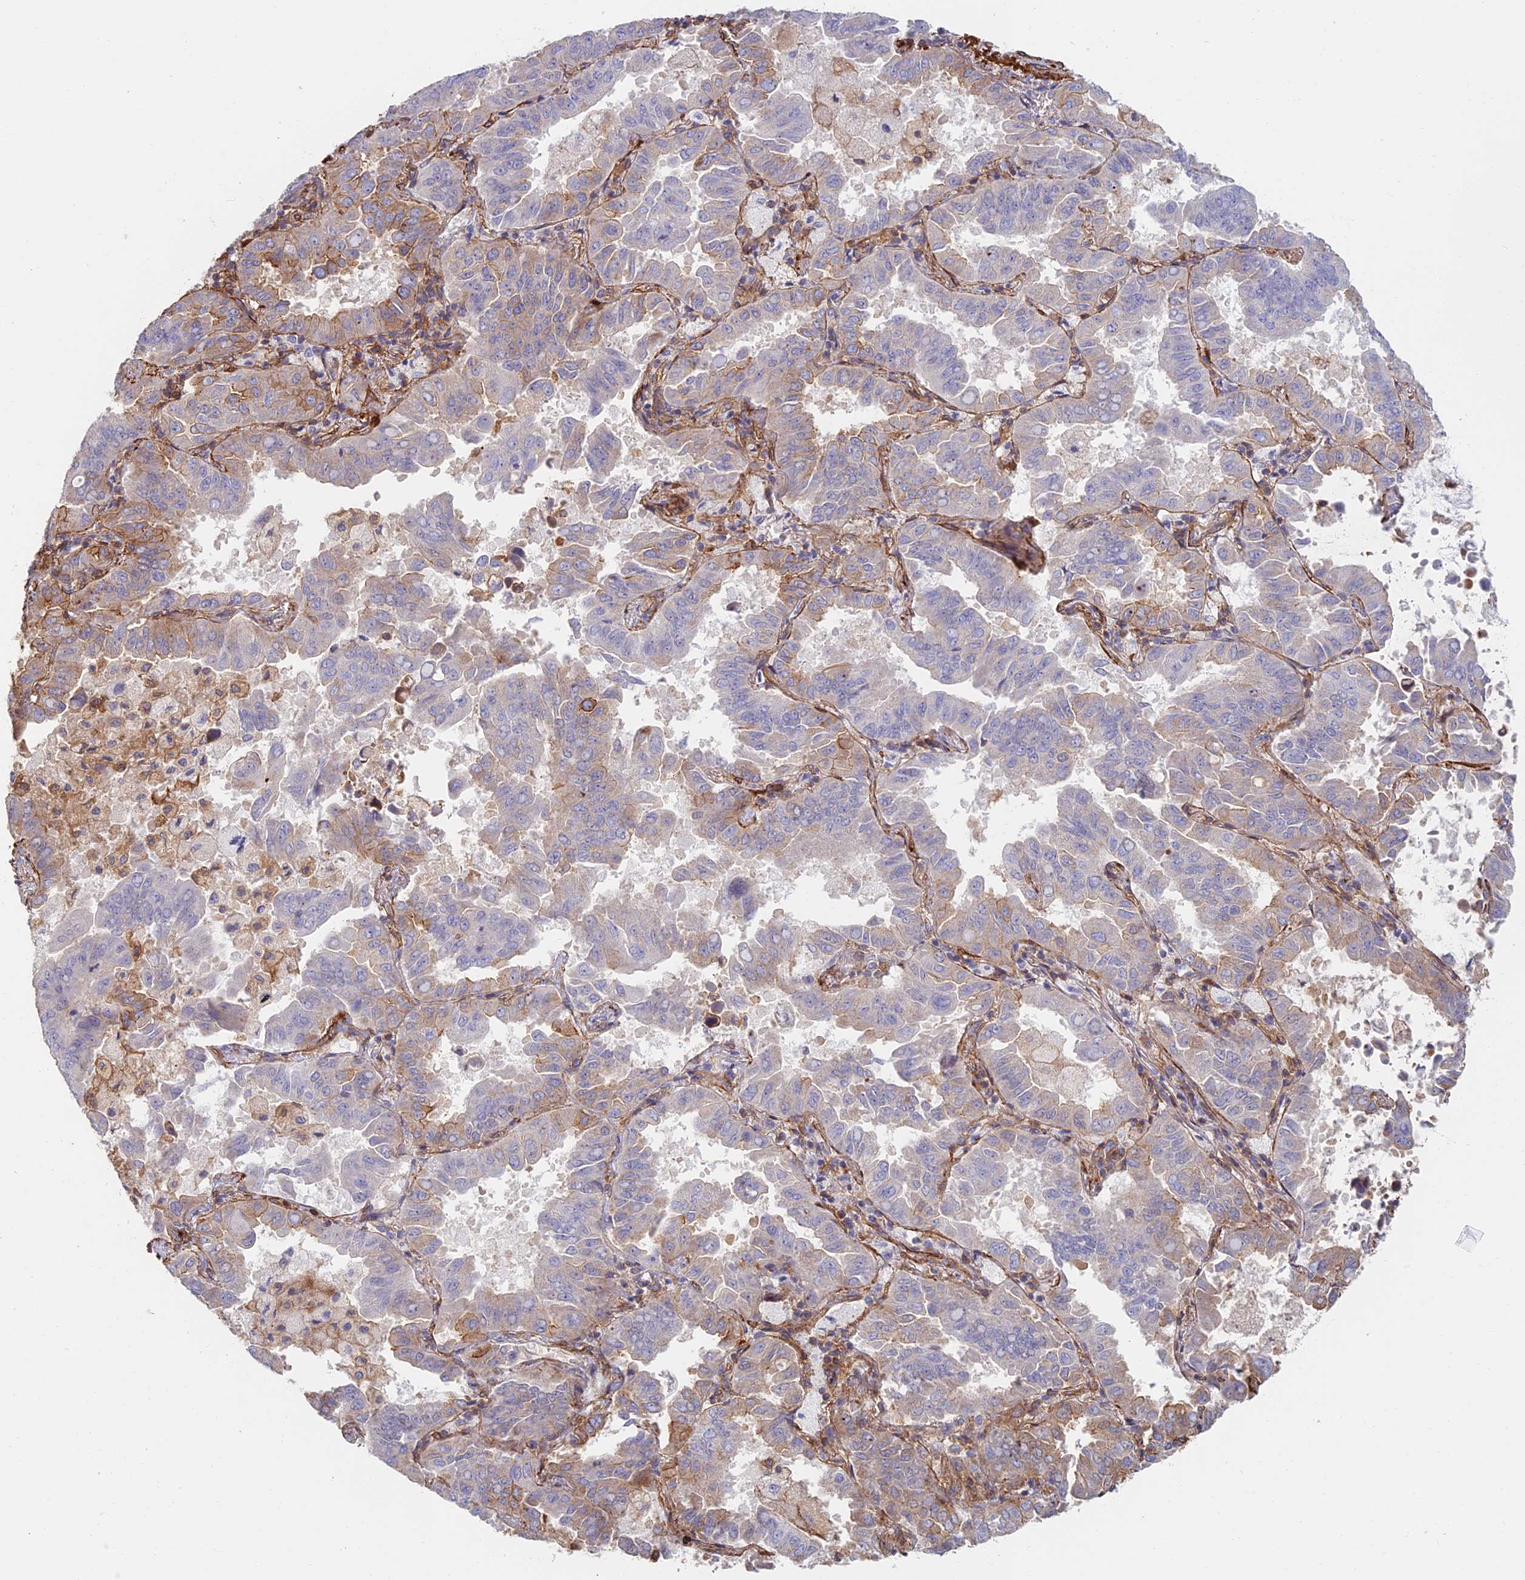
{"staining": {"intensity": "moderate", "quantity": "<25%", "location": "cytoplasmic/membranous"}, "tissue": "lung cancer", "cell_type": "Tumor cells", "image_type": "cancer", "snomed": [{"axis": "morphology", "description": "Adenocarcinoma, NOS"}, {"axis": "topography", "description": "Lung"}], "caption": "Lung adenocarcinoma stained with DAB immunohistochemistry reveals low levels of moderate cytoplasmic/membranous expression in about <25% of tumor cells. (DAB (3,3'-diaminobenzidine) IHC with brightfield microscopy, high magnification).", "gene": "PAK4", "patient": {"sex": "male", "age": 64}}